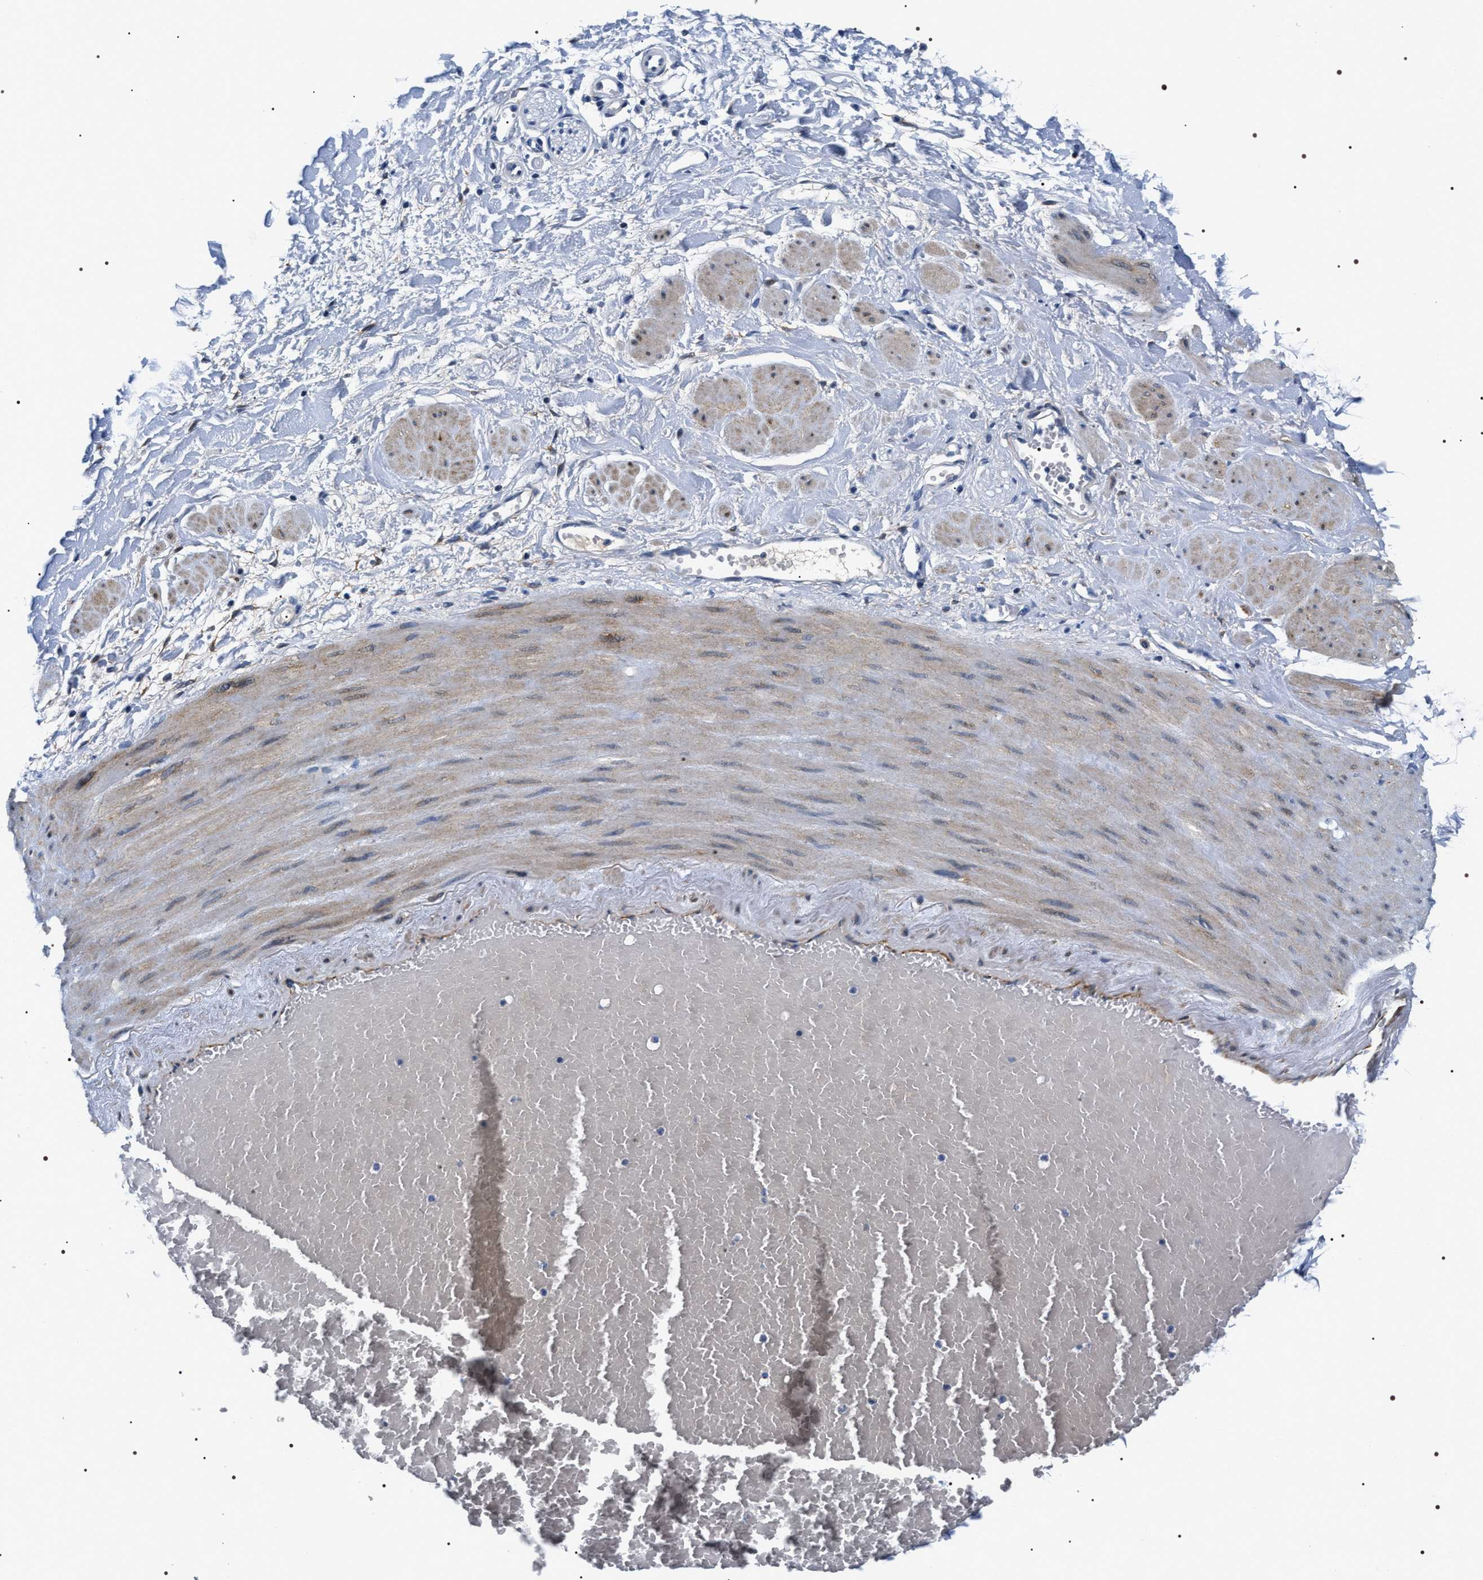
{"staining": {"intensity": "negative", "quantity": "none", "location": "none"}, "tissue": "adipose tissue", "cell_type": "Adipocytes", "image_type": "normal", "snomed": [{"axis": "morphology", "description": "Normal tissue, NOS"}, {"axis": "topography", "description": "Soft tissue"}, {"axis": "topography", "description": "Vascular tissue"}], "caption": "This is an immunohistochemistry (IHC) photomicrograph of unremarkable adipose tissue. There is no staining in adipocytes.", "gene": "BAG2", "patient": {"sex": "female", "age": 35}}